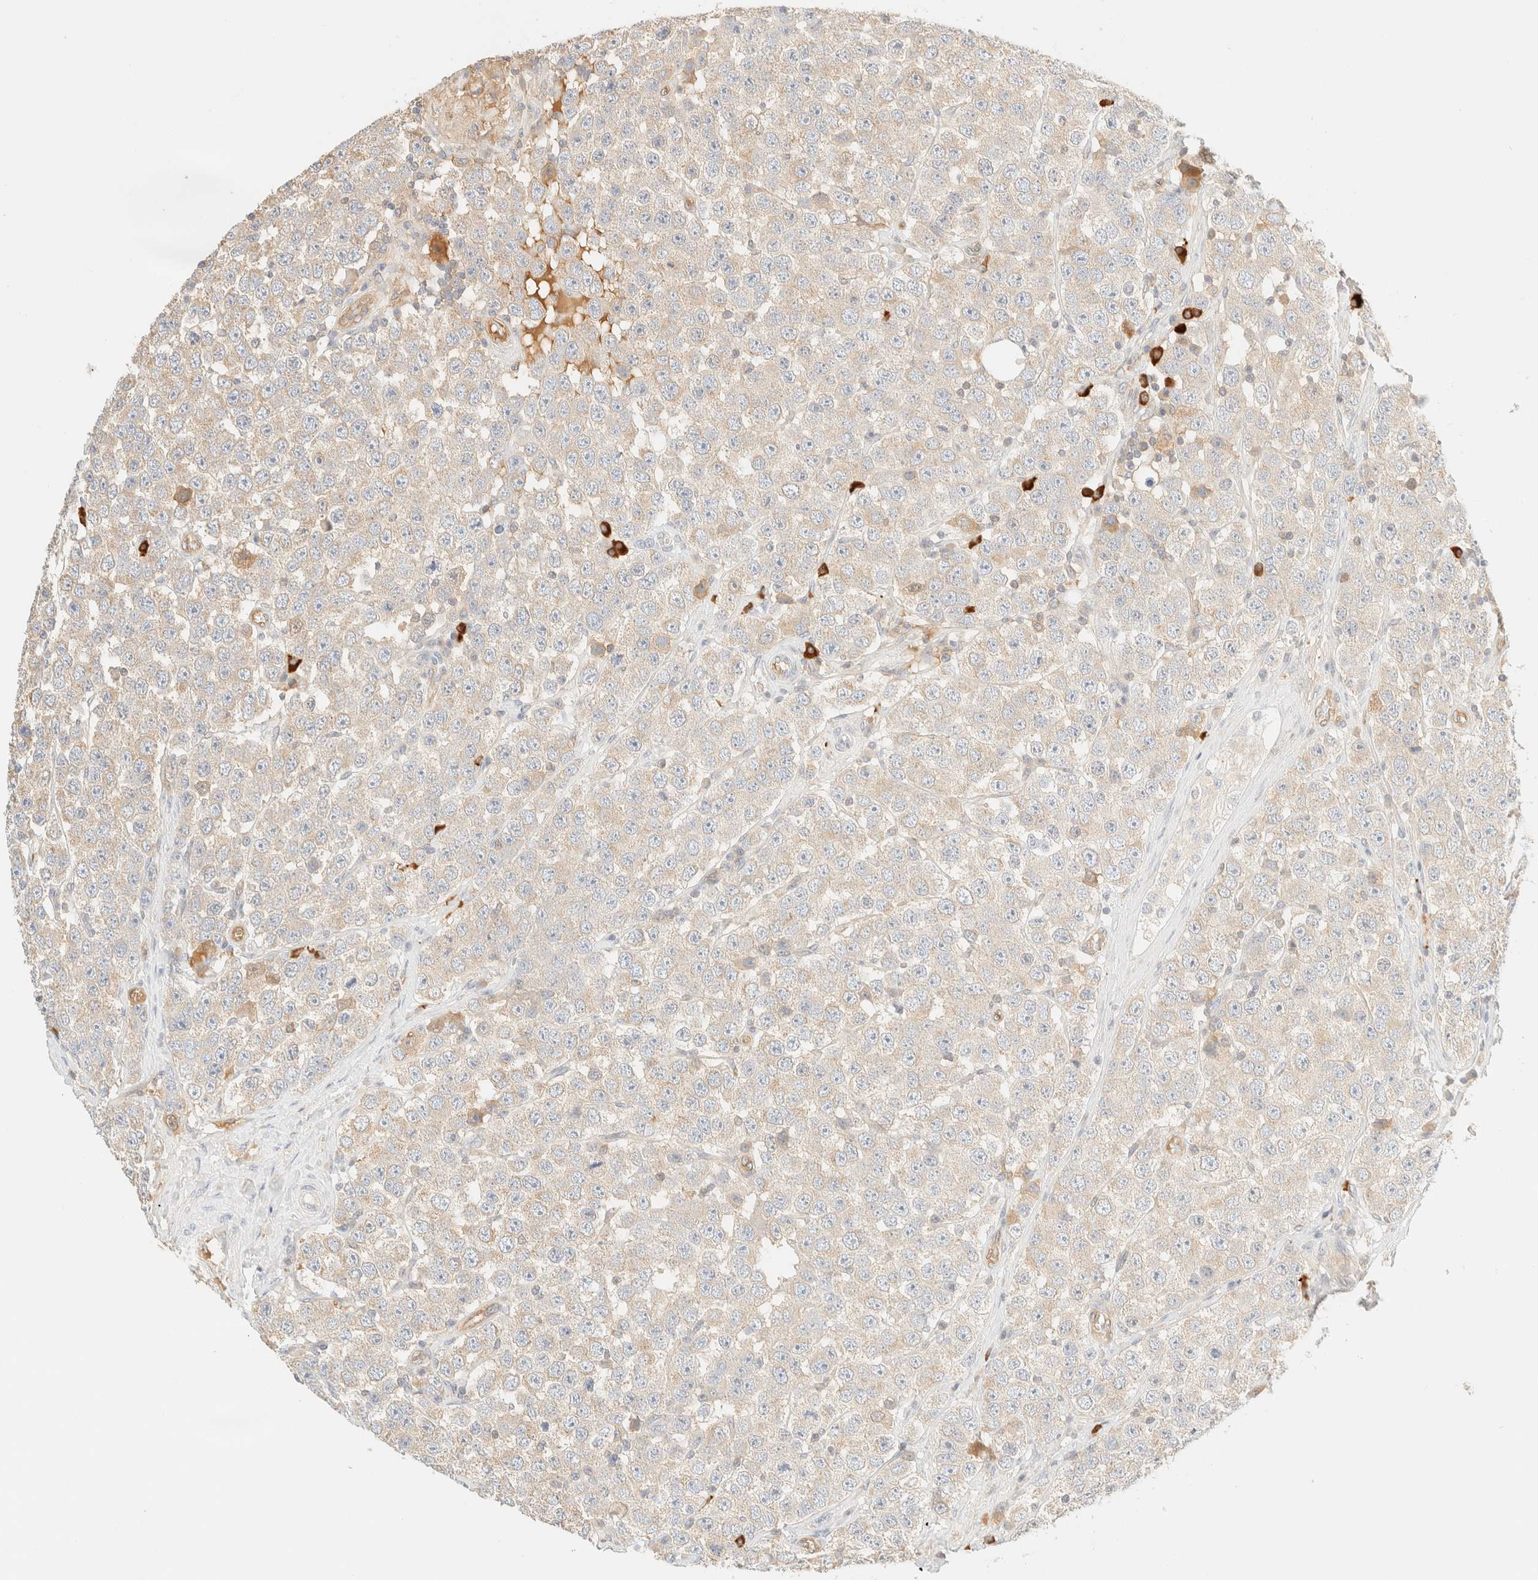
{"staining": {"intensity": "weak", "quantity": "25%-75%", "location": "cytoplasmic/membranous"}, "tissue": "testis cancer", "cell_type": "Tumor cells", "image_type": "cancer", "snomed": [{"axis": "morphology", "description": "Seminoma, NOS"}, {"axis": "morphology", "description": "Carcinoma, Embryonal, NOS"}, {"axis": "topography", "description": "Testis"}], "caption": "Immunohistochemistry (IHC) (DAB (3,3'-diaminobenzidine)) staining of human testis cancer reveals weak cytoplasmic/membranous protein expression in about 25%-75% of tumor cells. Using DAB (brown) and hematoxylin (blue) stains, captured at high magnification using brightfield microscopy.", "gene": "FHOD1", "patient": {"sex": "male", "age": 28}}